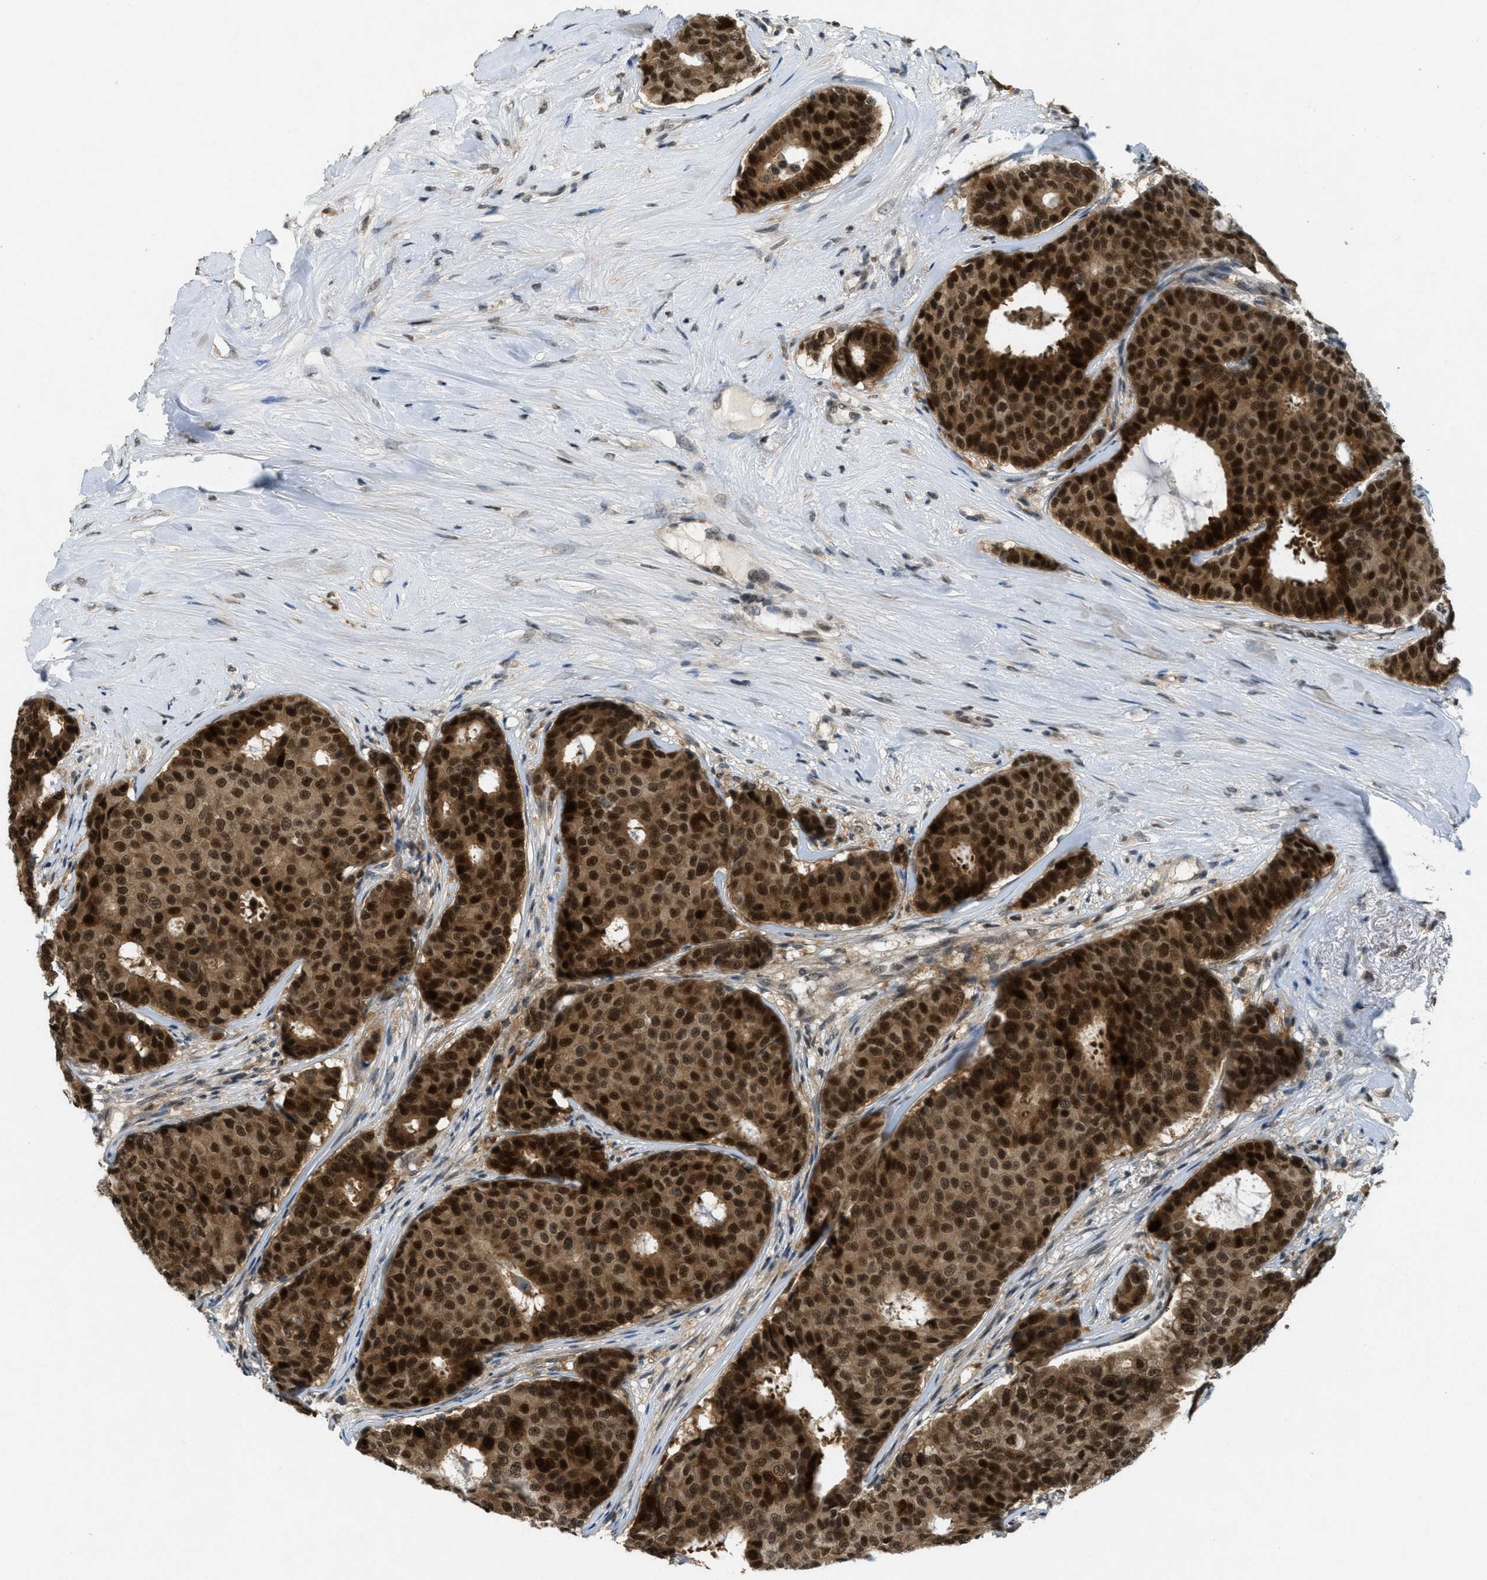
{"staining": {"intensity": "strong", "quantity": ">75%", "location": "cytoplasmic/membranous,nuclear"}, "tissue": "breast cancer", "cell_type": "Tumor cells", "image_type": "cancer", "snomed": [{"axis": "morphology", "description": "Duct carcinoma"}, {"axis": "topography", "description": "Breast"}], "caption": "Protein expression analysis of breast cancer (intraductal carcinoma) exhibits strong cytoplasmic/membranous and nuclear positivity in approximately >75% of tumor cells.", "gene": "DNAJB1", "patient": {"sex": "female", "age": 75}}